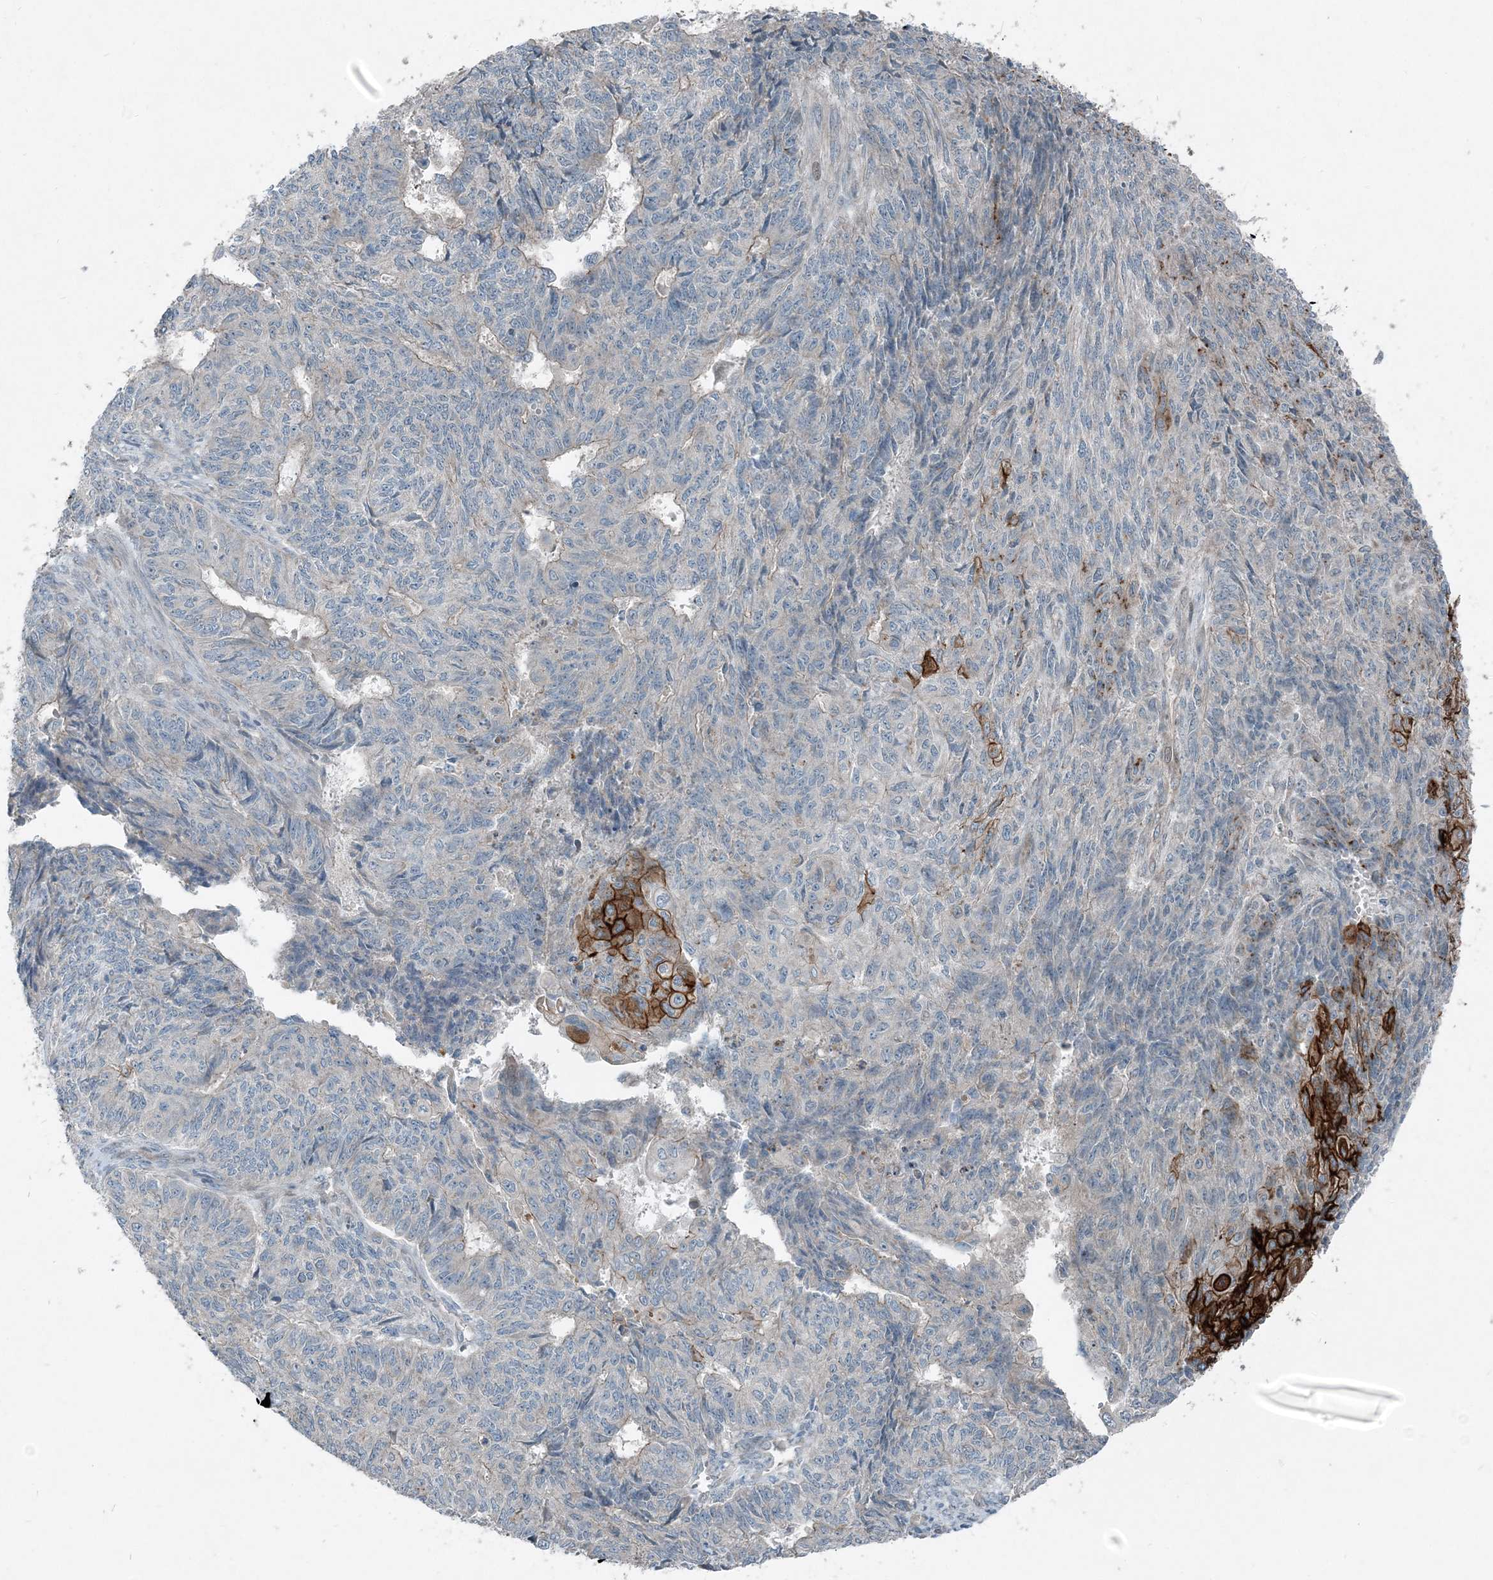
{"staining": {"intensity": "moderate", "quantity": "<25%", "location": "cytoplasmic/membranous"}, "tissue": "endometrial cancer", "cell_type": "Tumor cells", "image_type": "cancer", "snomed": [{"axis": "morphology", "description": "Adenocarcinoma, NOS"}, {"axis": "topography", "description": "Endometrium"}], "caption": "Protein analysis of adenocarcinoma (endometrial) tissue shows moderate cytoplasmic/membranous expression in about <25% of tumor cells. (IHC, brightfield microscopy, high magnification).", "gene": "INTU", "patient": {"sex": "female", "age": 32}}